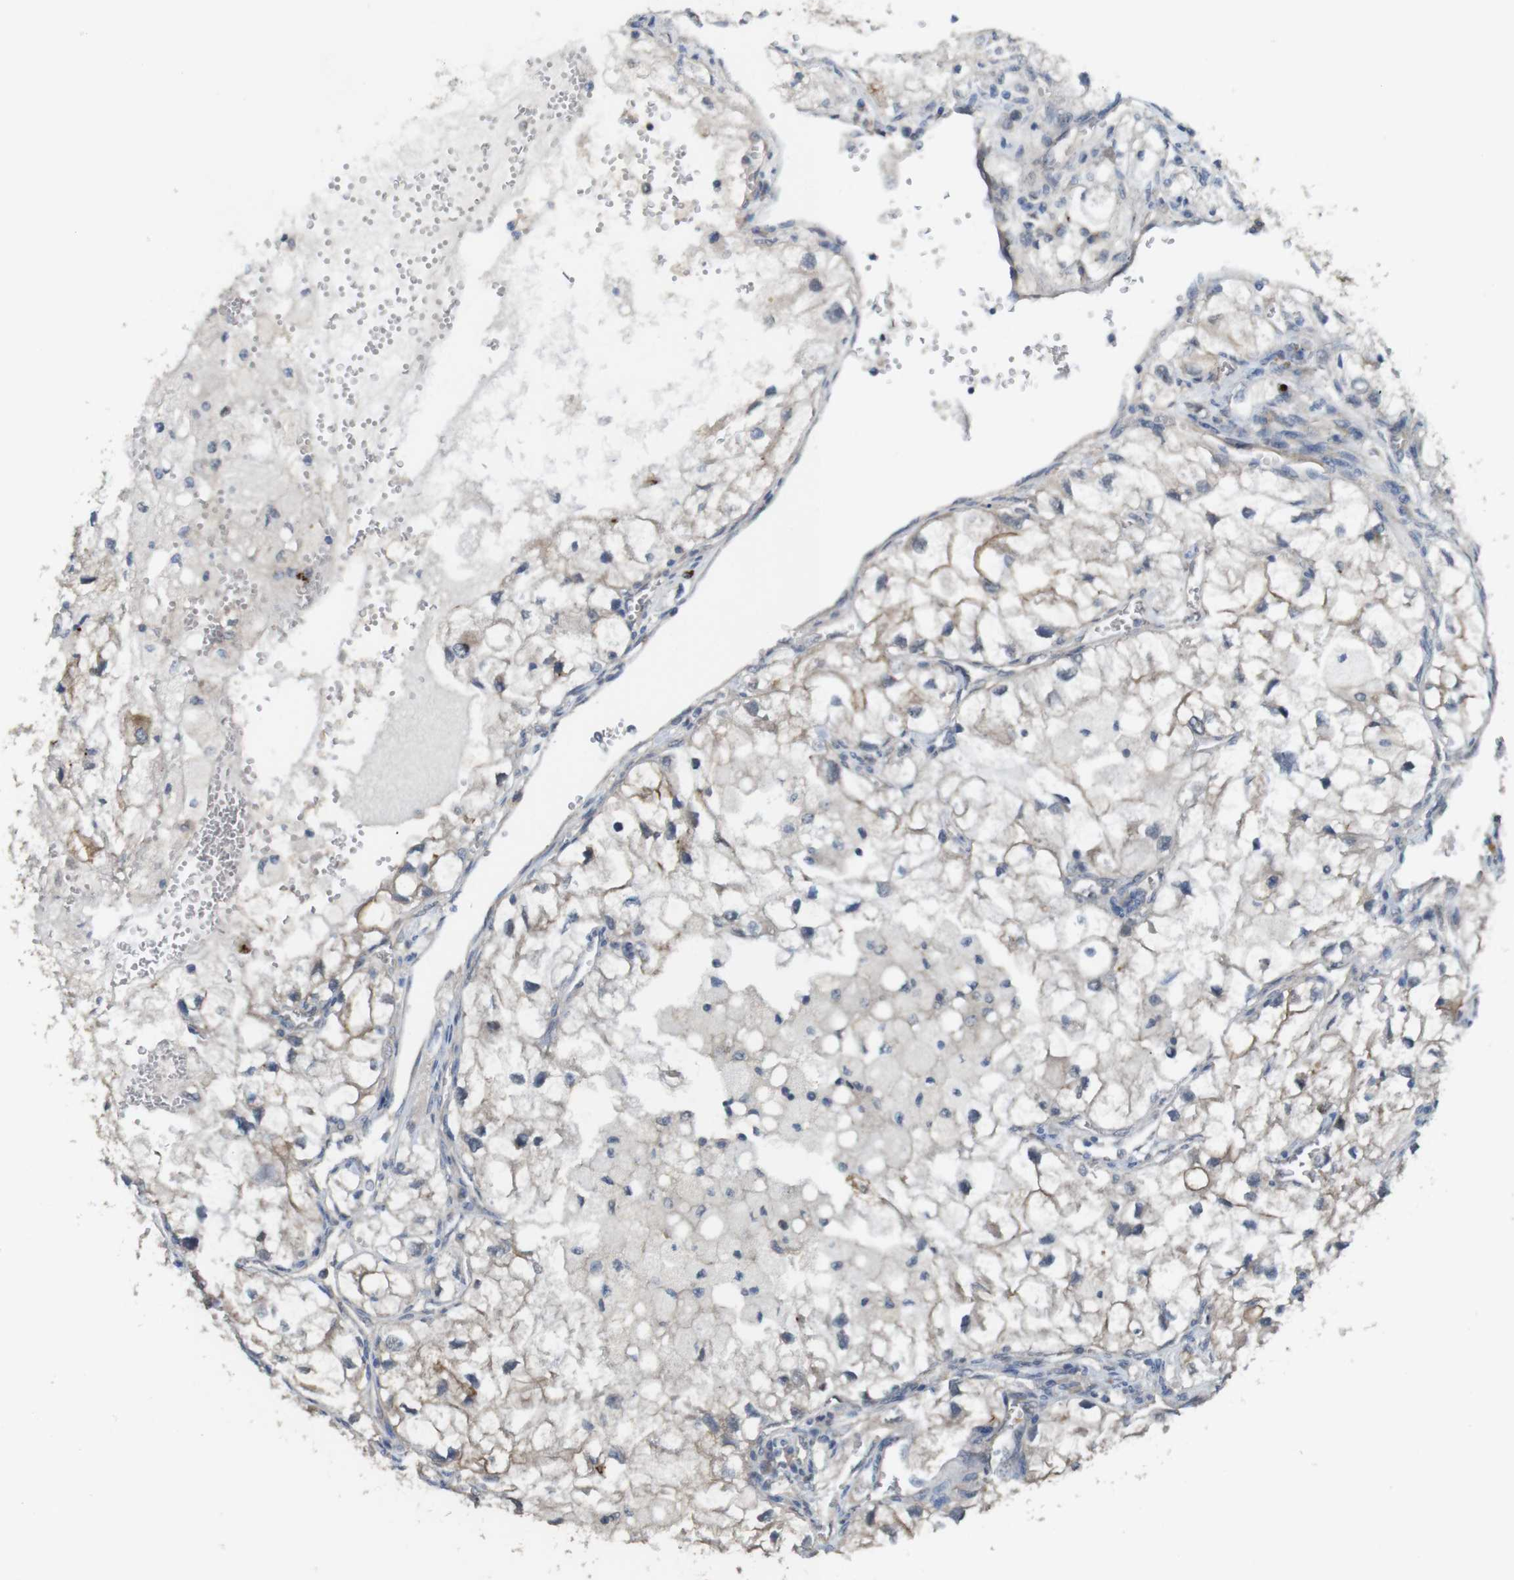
{"staining": {"intensity": "weak", "quantity": "25%-75%", "location": "cytoplasmic/membranous"}, "tissue": "renal cancer", "cell_type": "Tumor cells", "image_type": "cancer", "snomed": [{"axis": "morphology", "description": "Adenocarcinoma, NOS"}, {"axis": "topography", "description": "Kidney"}], "caption": "Tumor cells exhibit weak cytoplasmic/membranous positivity in approximately 25%-75% of cells in renal adenocarcinoma.", "gene": "CDC34", "patient": {"sex": "female", "age": 70}}